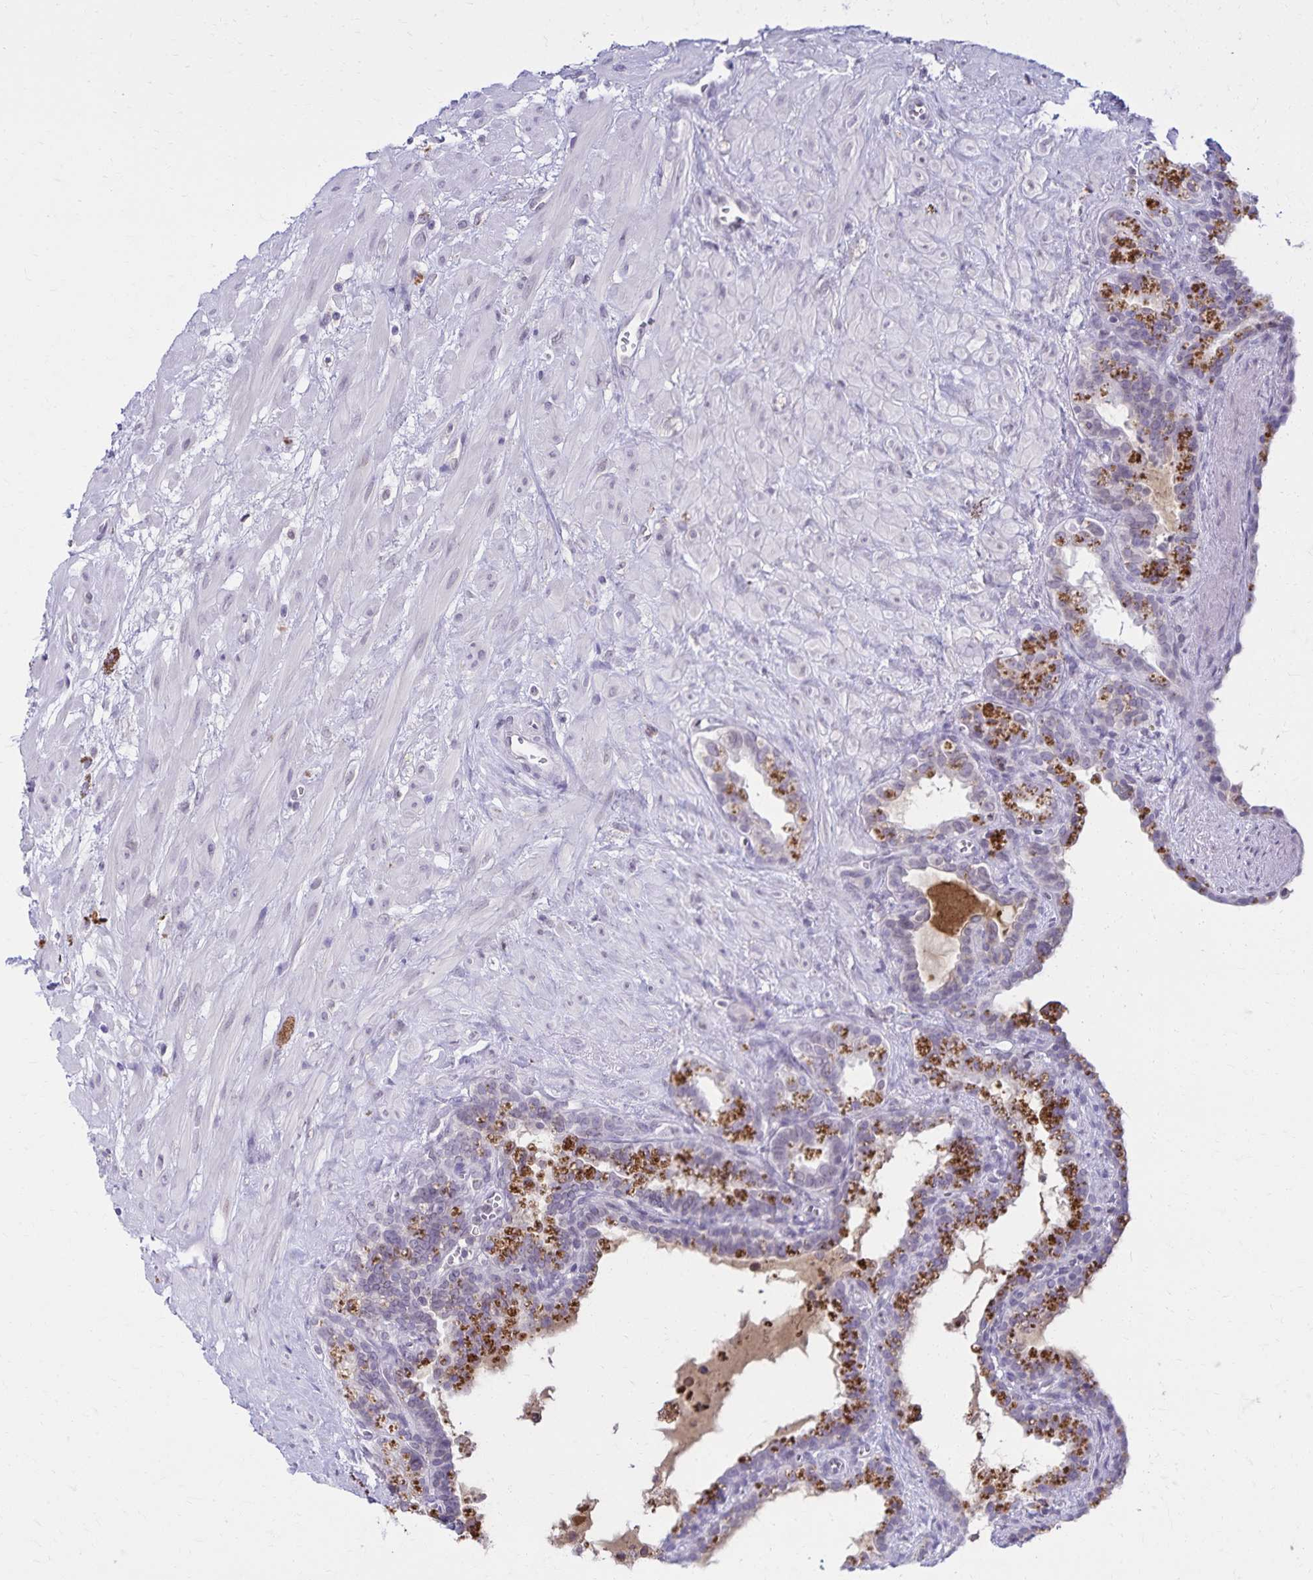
{"staining": {"intensity": "moderate", "quantity": "<25%", "location": "cytoplasmic/membranous"}, "tissue": "seminal vesicle", "cell_type": "Glandular cells", "image_type": "normal", "snomed": [{"axis": "morphology", "description": "Normal tissue, NOS"}, {"axis": "topography", "description": "Seminal veicle"}], "caption": "This histopathology image shows benign seminal vesicle stained with immunohistochemistry (IHC) to label a protein in brown. The cytoplasmic/membranous of glandular cells show moderate positivity for the protein. Nuclei are counter-stained blue.", "gene": "FAM166C", "patient": {"sex": "male", "age": 76}}